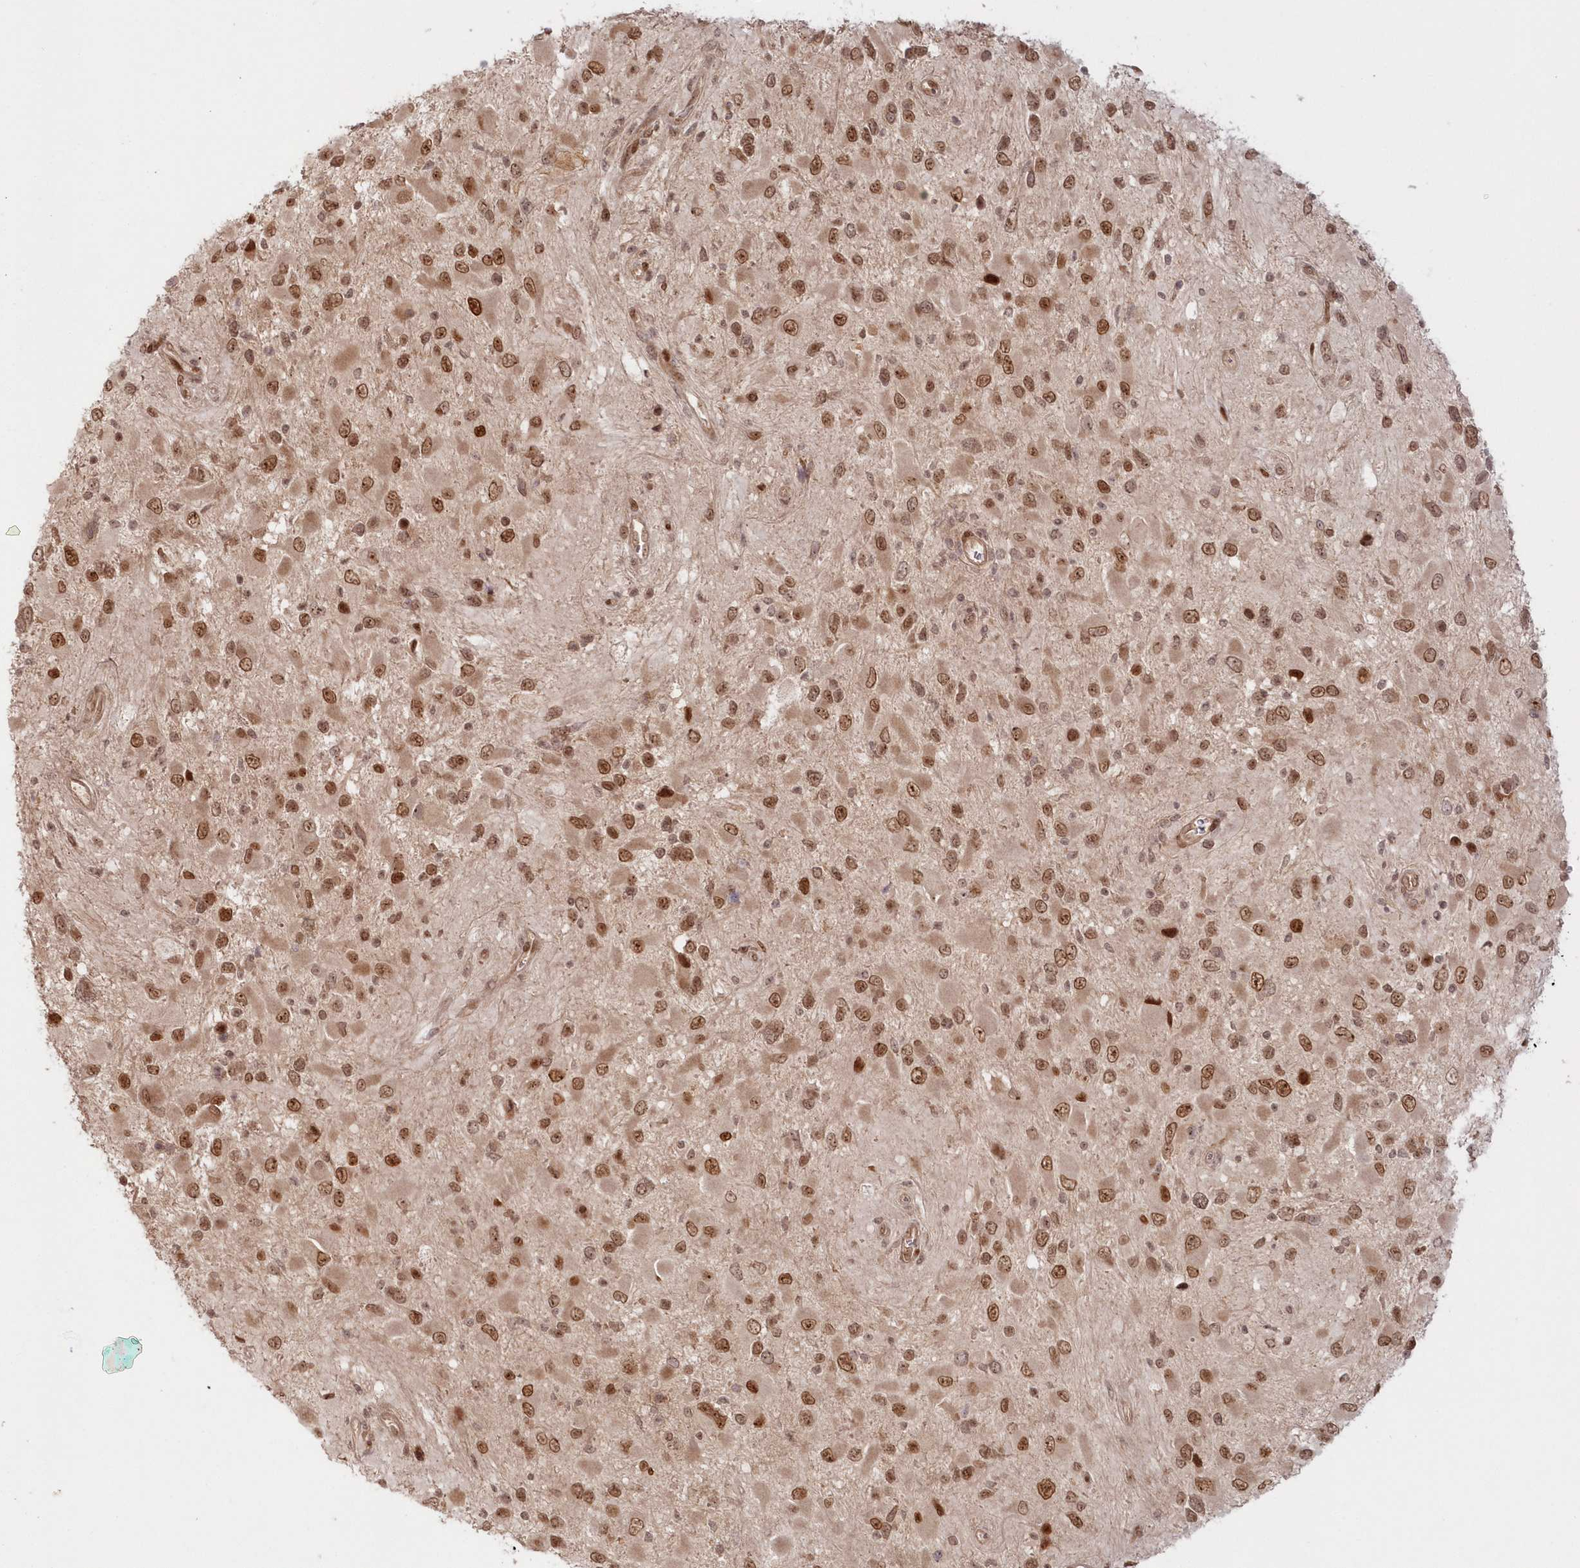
{"staining": {"intensity": "moderate", "quantity": ">75%", "location": "nuclear"}, "tissue": "glioma", "cell_type": "Tumor cells", "image_type": "cancer", "snomed": [{"axis": "morphology", "description": "Glioma, malignant, High grade"}, {"axis": "topography", "description": "Brain"}], "caption": "Human malignant glioma (high-grade) stained for a protein (brown) shows moderate nuclear positive expression in approximately >75% of tumor cells.", "gene": "TOGARAM2", "patient": {"sex": "male", "age": 53}}